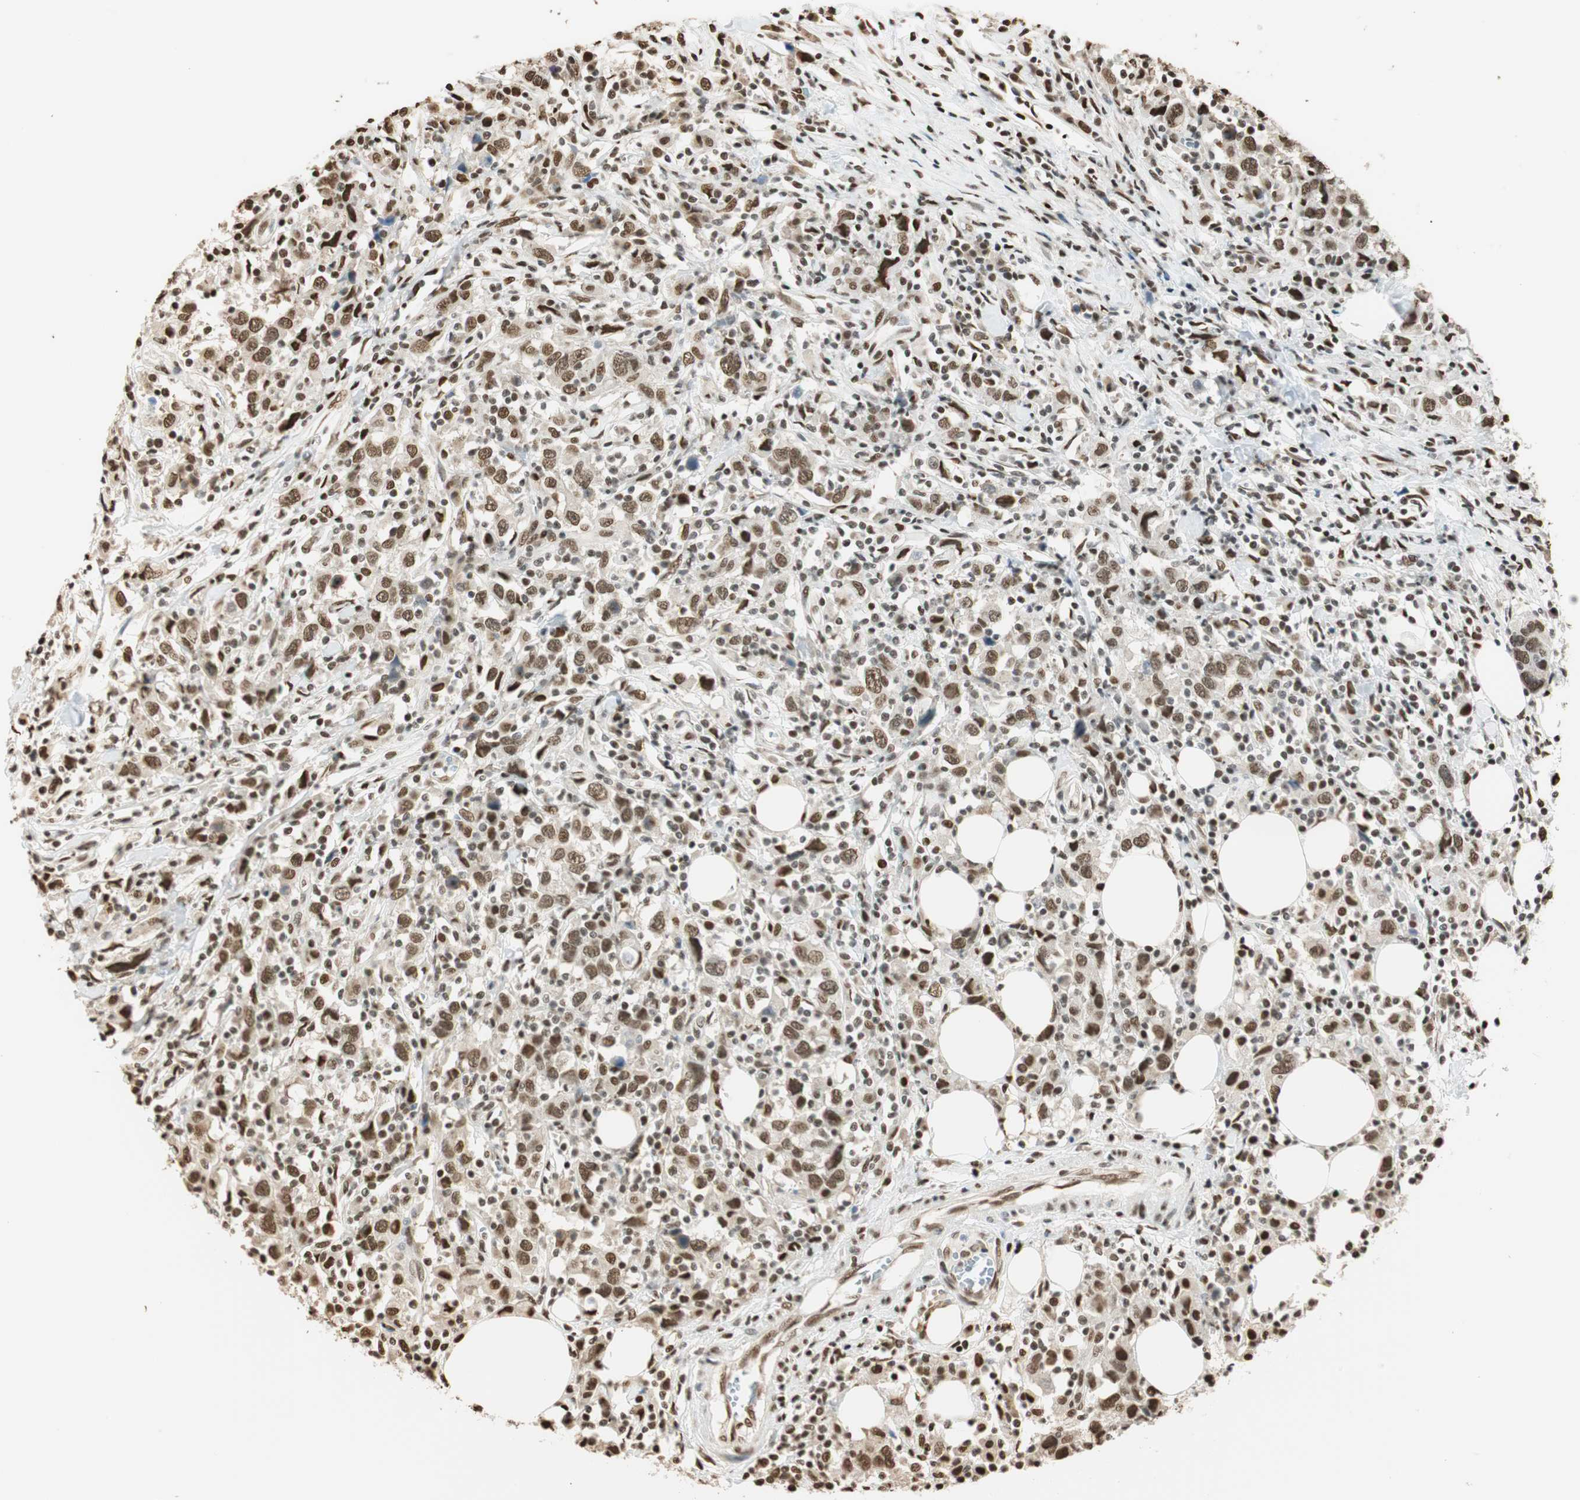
{"staining": {"intensity": "strong", "quantity": ">75%", "location": "cytoplasmic/membranous,nuclear"}, "tissue": "urothelial cancer", "cell_type": "Tumor cells", "image_type": "cancer", "snomed": [{"axis": "morphology", "description": "Urothelial carcinoma, High grade"}, {"axis": "topography", "description": "Urinary bladder"}], "caption": "High-grade urothelial carcinoma tissue exhibits strong cytoplasmic/membranous and nuclear staining in about >75% of tumor cells", "gene": "FANCG", "patient": {"sex": "male", "age": 61}}